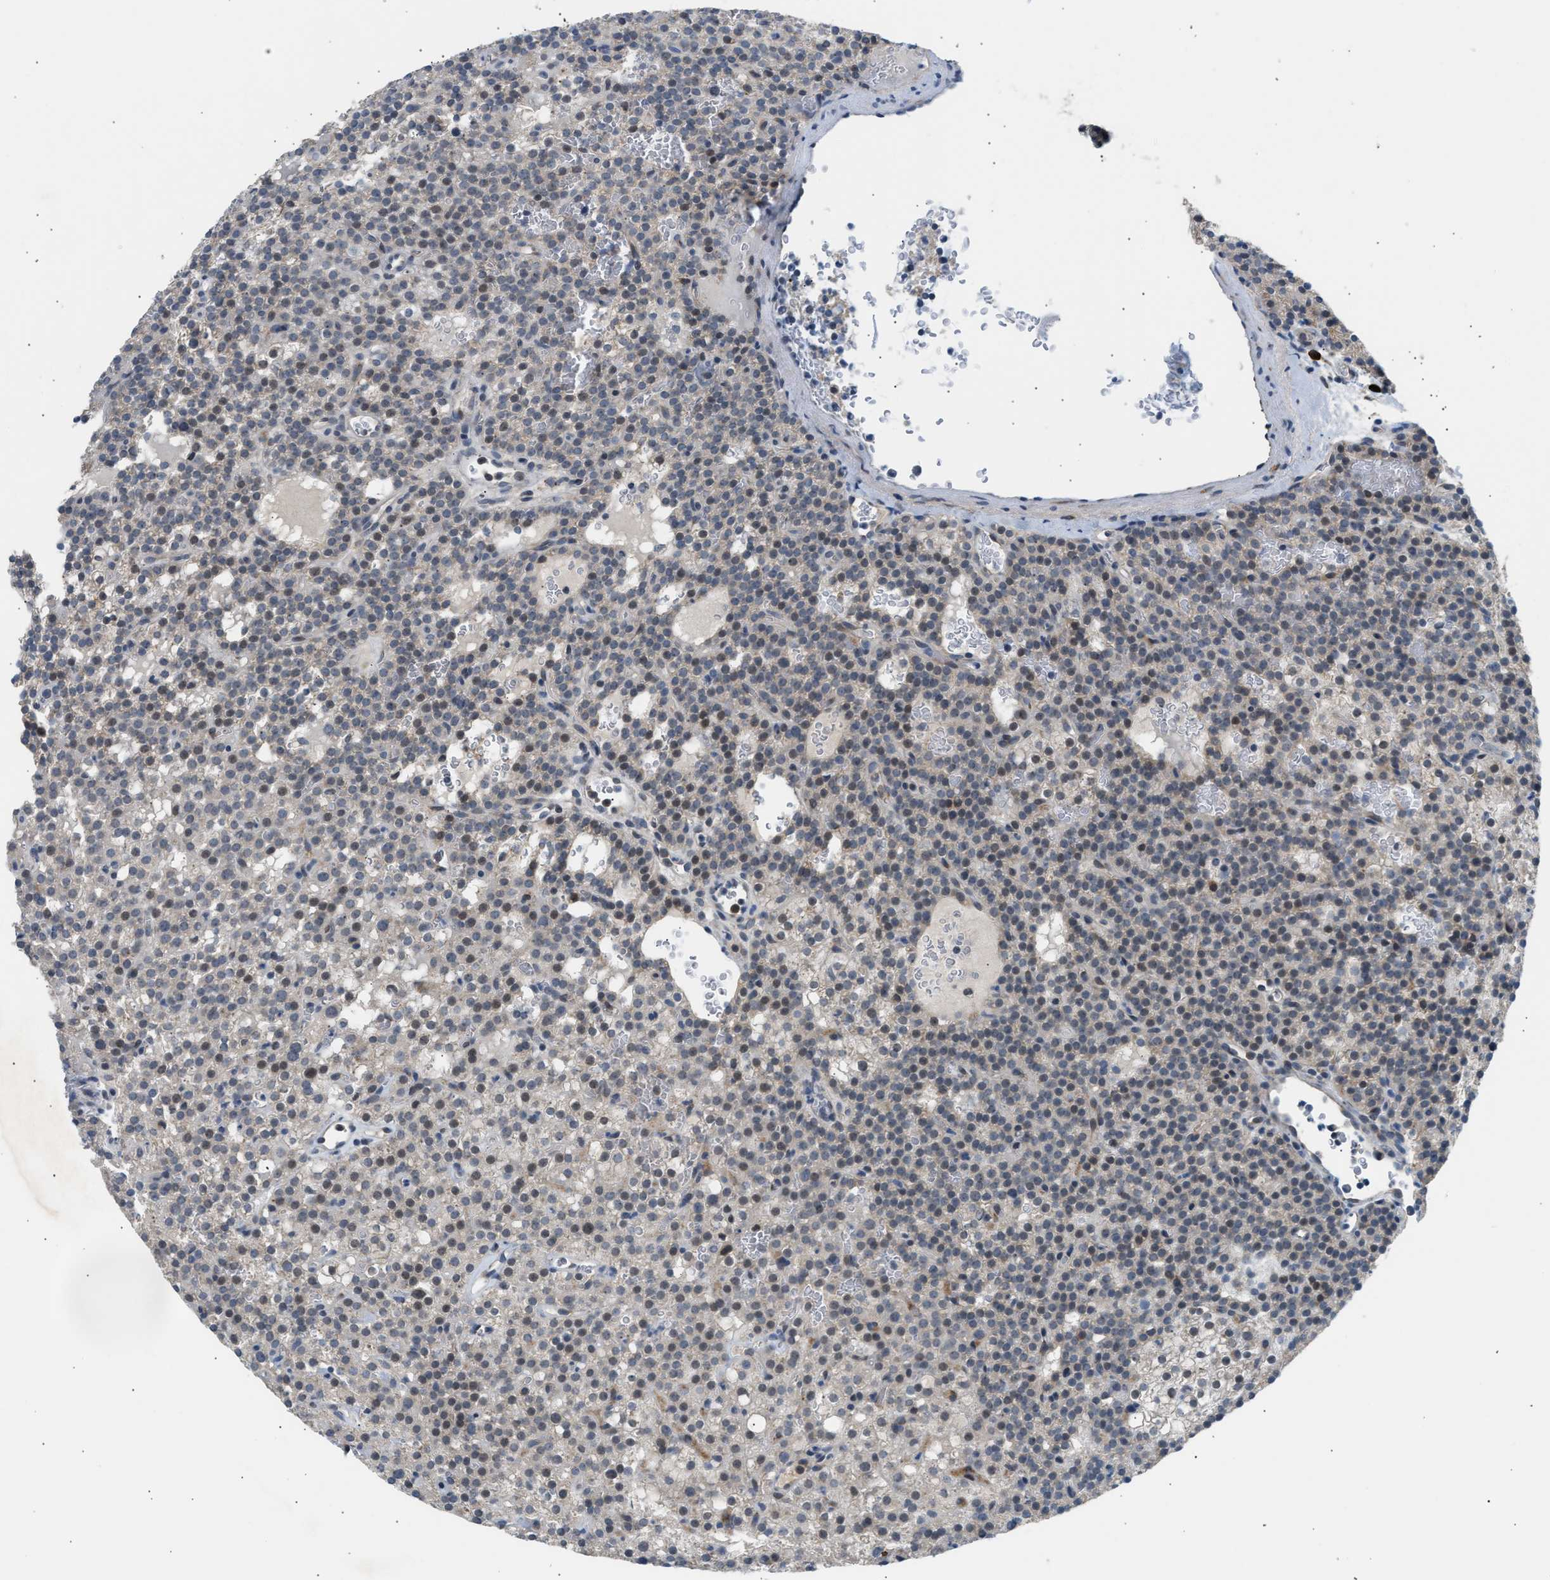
{"staining": {"intensity": "weak", "quantity": "25%-75%", "location": "nuclear"}, "tissue": "parathyroid gland", "cell_type": "Glandular cells", "image_type": "normal", "snomed": [{"axis": "morphology", "description": "Normal tissue, NOS"}, {"axis": "morphology", "description": "Adenoma, NOS"}, {"axis": "topography", "description": "Parathyroid gland"}], "caption": "Immunohistochemical staining of normal human parathyroid gland exhibits low levels of weak nuclear positivity in approximately 25%-75% of glandular cells. Immunohistochemistry (ihc) stains the protein in brown and the nuclei are stained blue.", "gene": "KCNC2", "patient": {"sex": "female", "age": 74}}